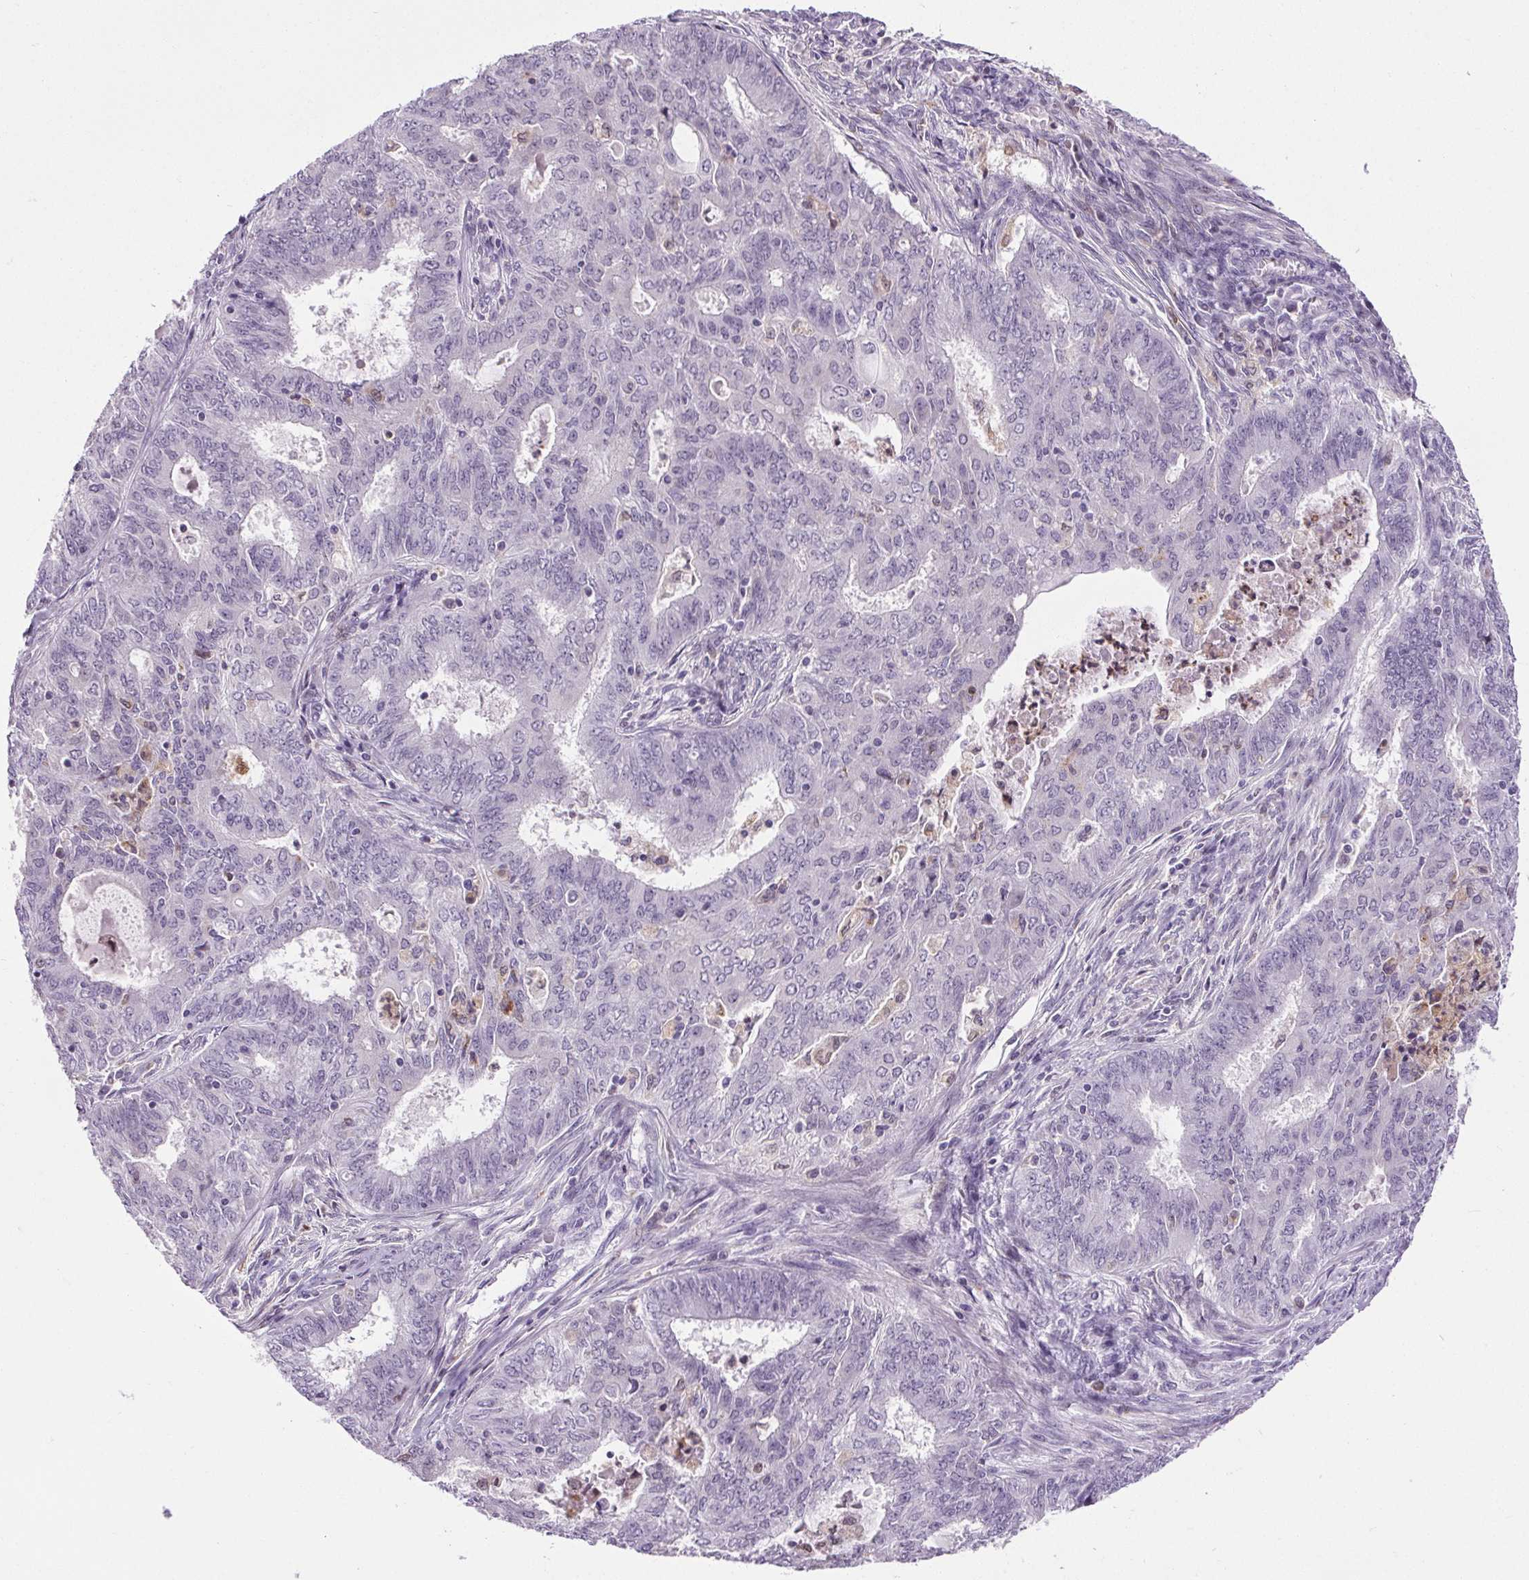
{"staining": {"intensity": "negative", "quantity": "none", "location": "none"}, "tissue": "endometrial cancer", "cell_type": "Tumor cells", "image_type": "cancer", "snomed": [{"axis": "morphology", "description": "Adenocarcinoma, NOS"}, {"axis": "topography", "description": "Endometrium"}], "caption": "Immunohistochemistry (IHC) image of neoplastic tissue: endometrial cancer (adenocarcinoma) stained with DAB (3,3'-diaminobenzidine) exhibits no significant protein expression in tumor cells.", "gene": "TMEM240", "patient": {"sex": "female", "age": 62}}